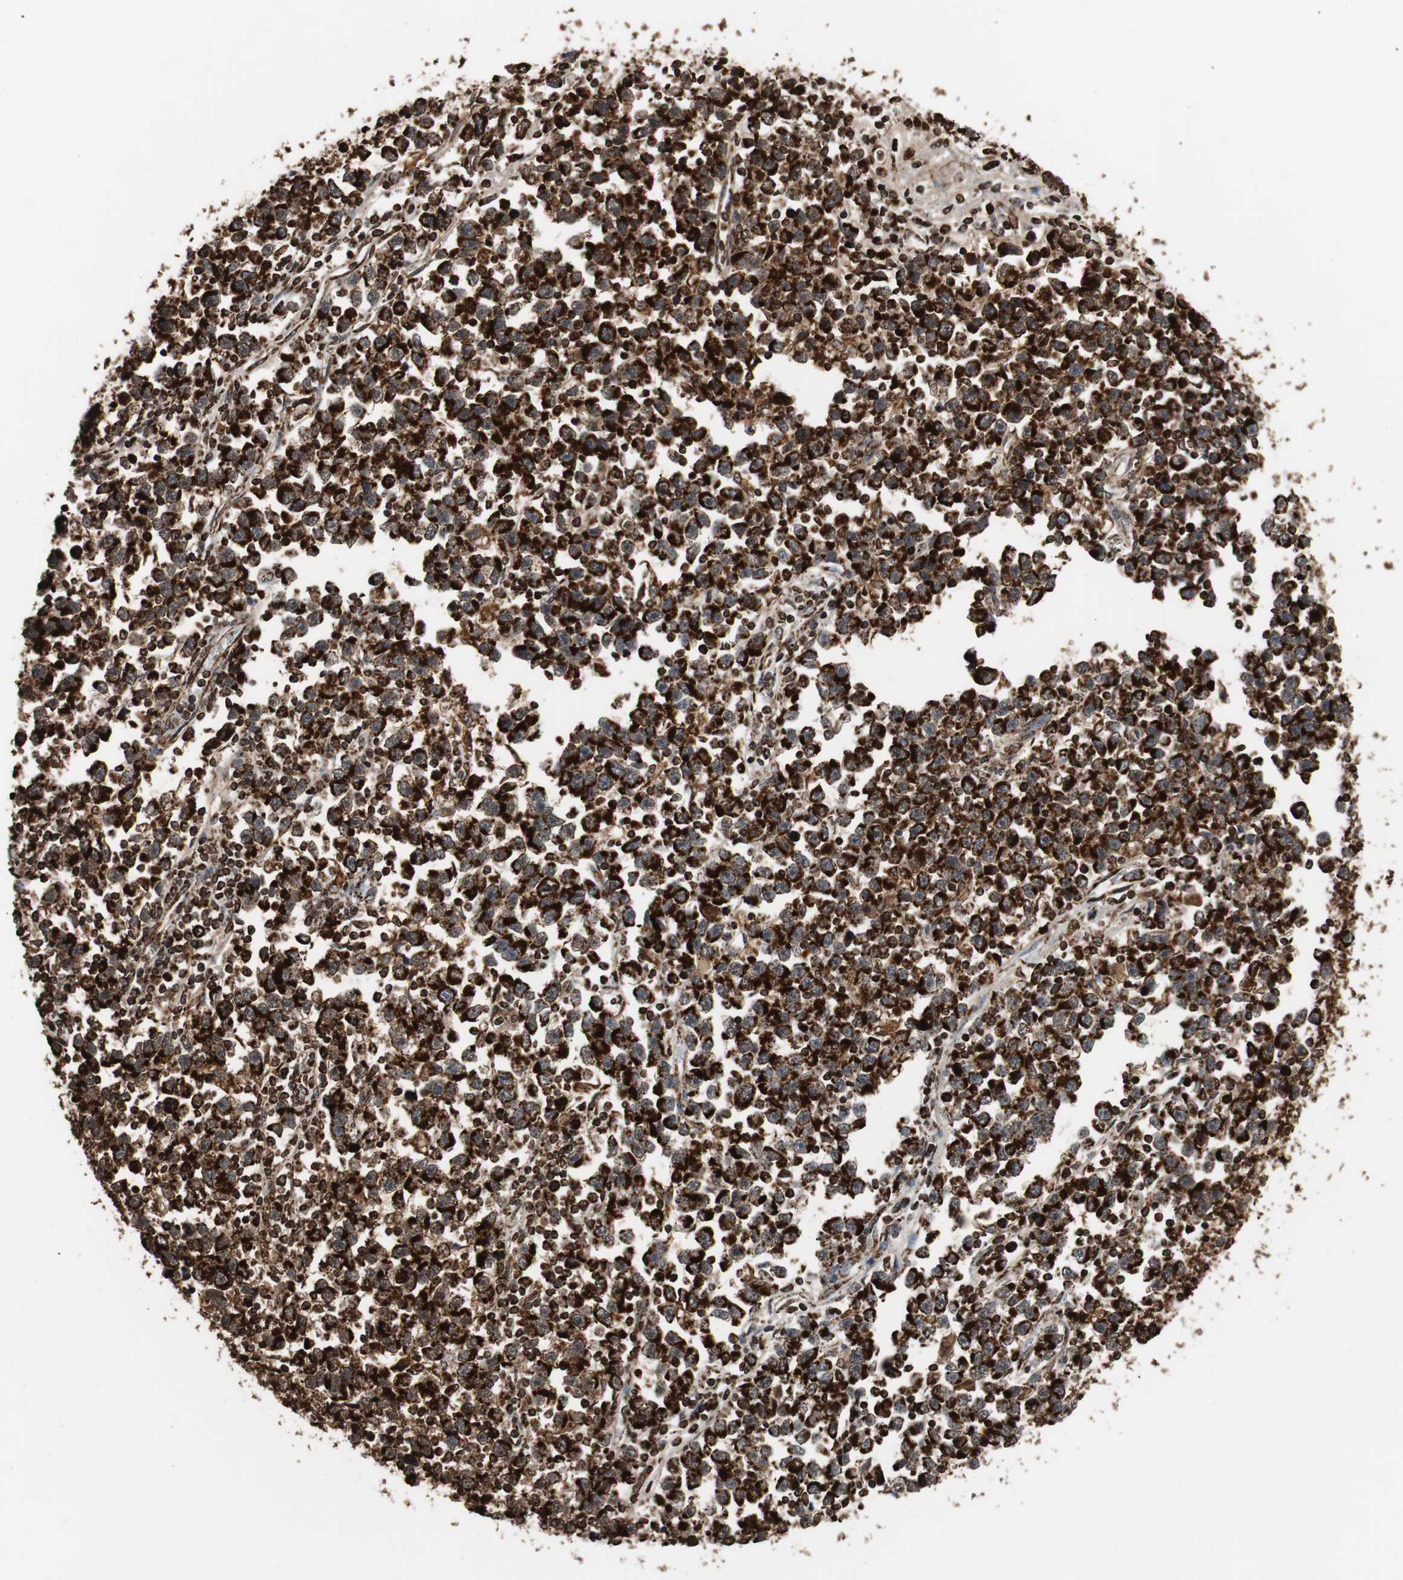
{"staining": {"intensity": "strong", "quantity": ">75%", "location": "cytoplasmic/membranous"}, "tissue": "testis cancer", "cell_type": "Tumor cells", "image_type": "cancer", "snomed": [{"axis": "morphology", "description": "Seminoma, NOS"}, {"axis": "topography", "description": "Testis"}], "caption": "Brown immunohistochemical staining in human testis seminoma reveals strong cytoplasmic/membranous staining in about >75% of tumor cells. The staining was performed using DAB (3,3'-diaminobenzidine) to visualize the protein expression in brown, while the nuclei were stained in blue with hematoxylin (Magnification: 20x).", "gene": "HSPA9", "patient": {"sex": "male", "age": 43}}